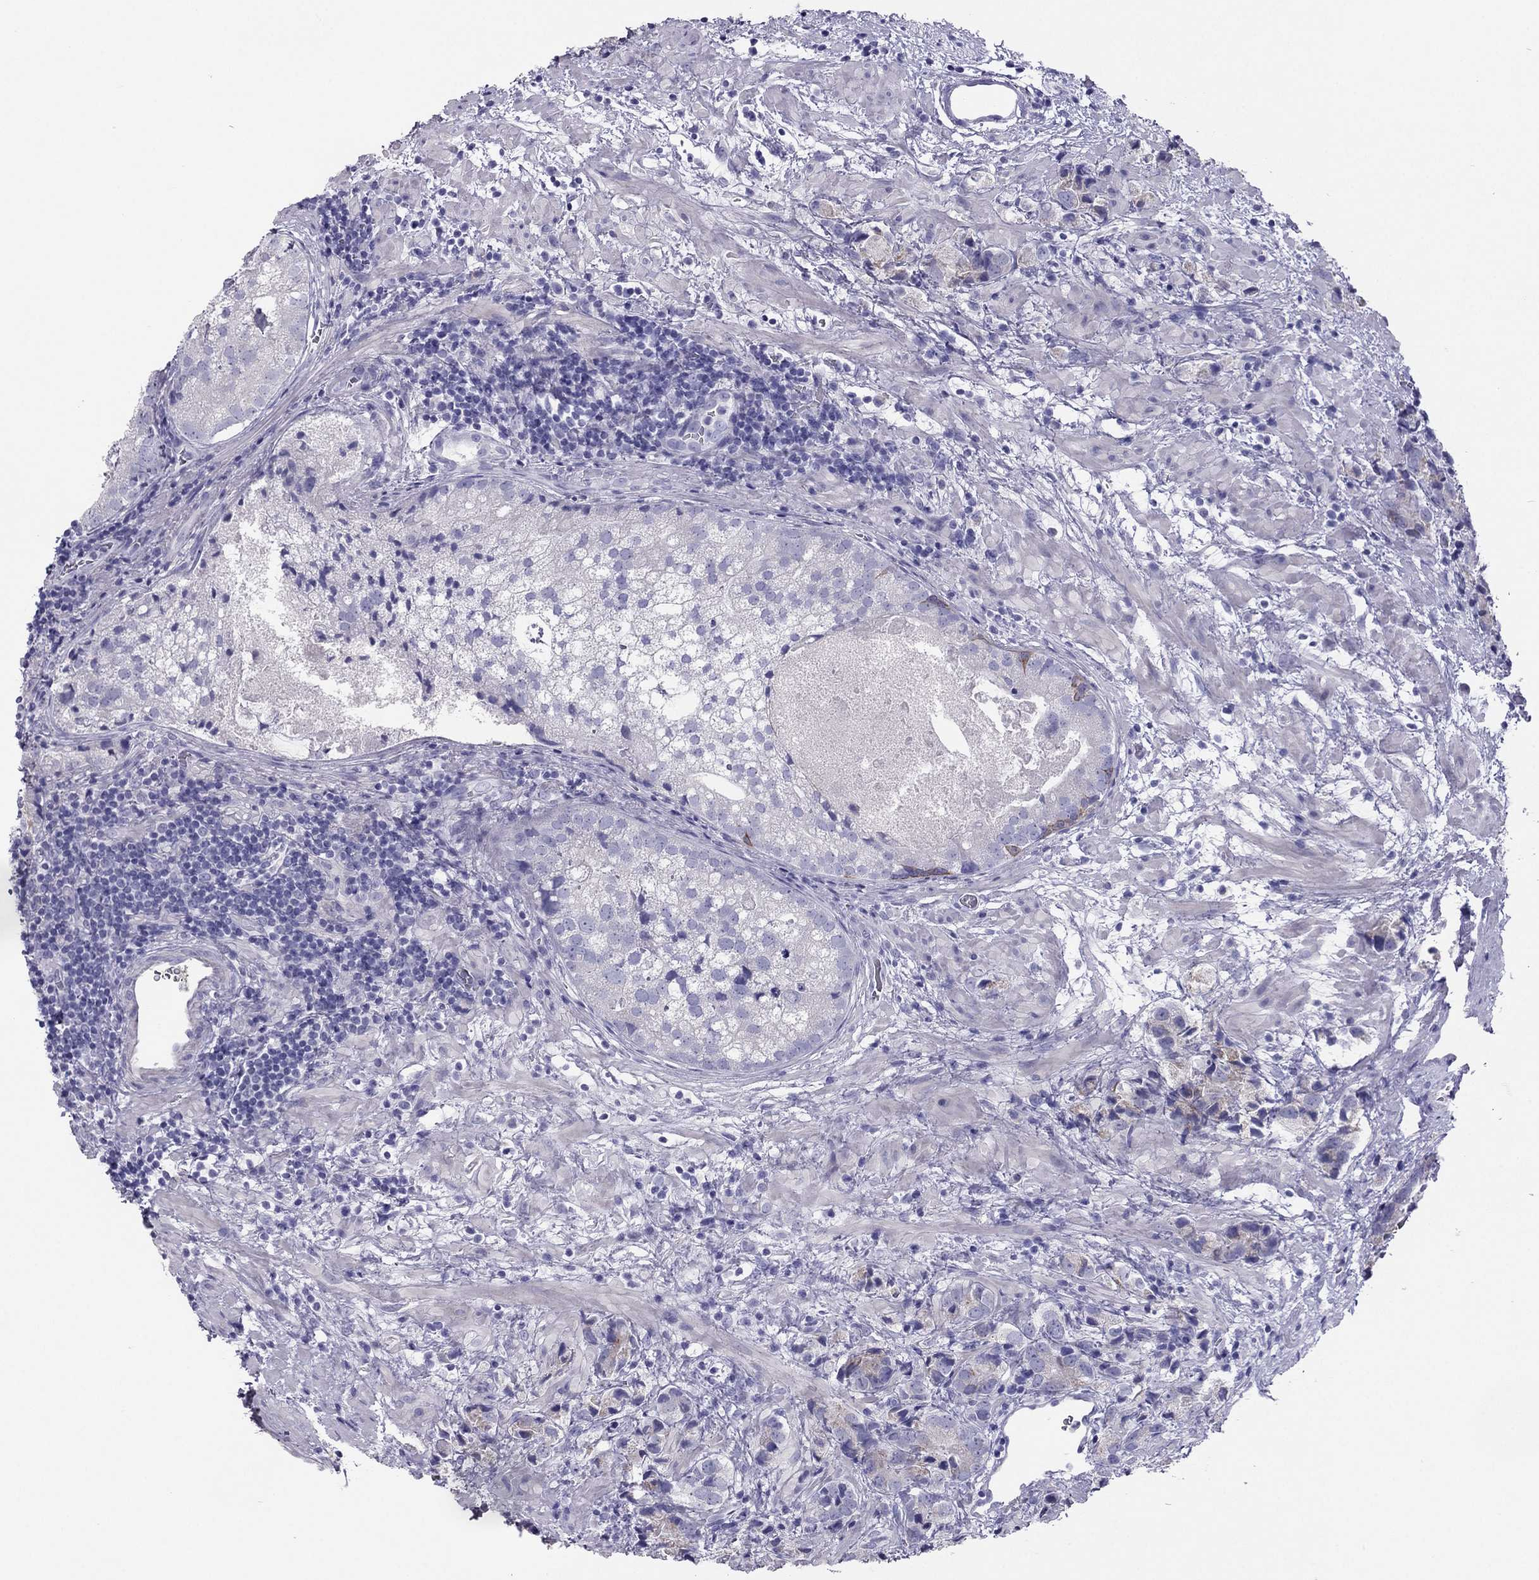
{"staining": {"intensity": "moderate", "quantity": "<25%", "location": "cytoplasmic/membranous"}, "tissue": "prostate cancer", "cell_type": "Tumor cells", "image_type": "cancer", "snomed": [{"axis": "morphology", "description": "Adenocarcinoma, NOS"}, {"axis": "topography", "description": "Prostate and seminal vesicle, NOS"}], "caption": "Immunohistochemistry micrograph of prostate adenocarcinoma stained for a protein (brown), which reveals low levels of moderate cytoplasmic/membranous expression in approximately <25% of tumor cells.", "gene": "MAEL", "patient": {"sex": "male", "age": 63}}